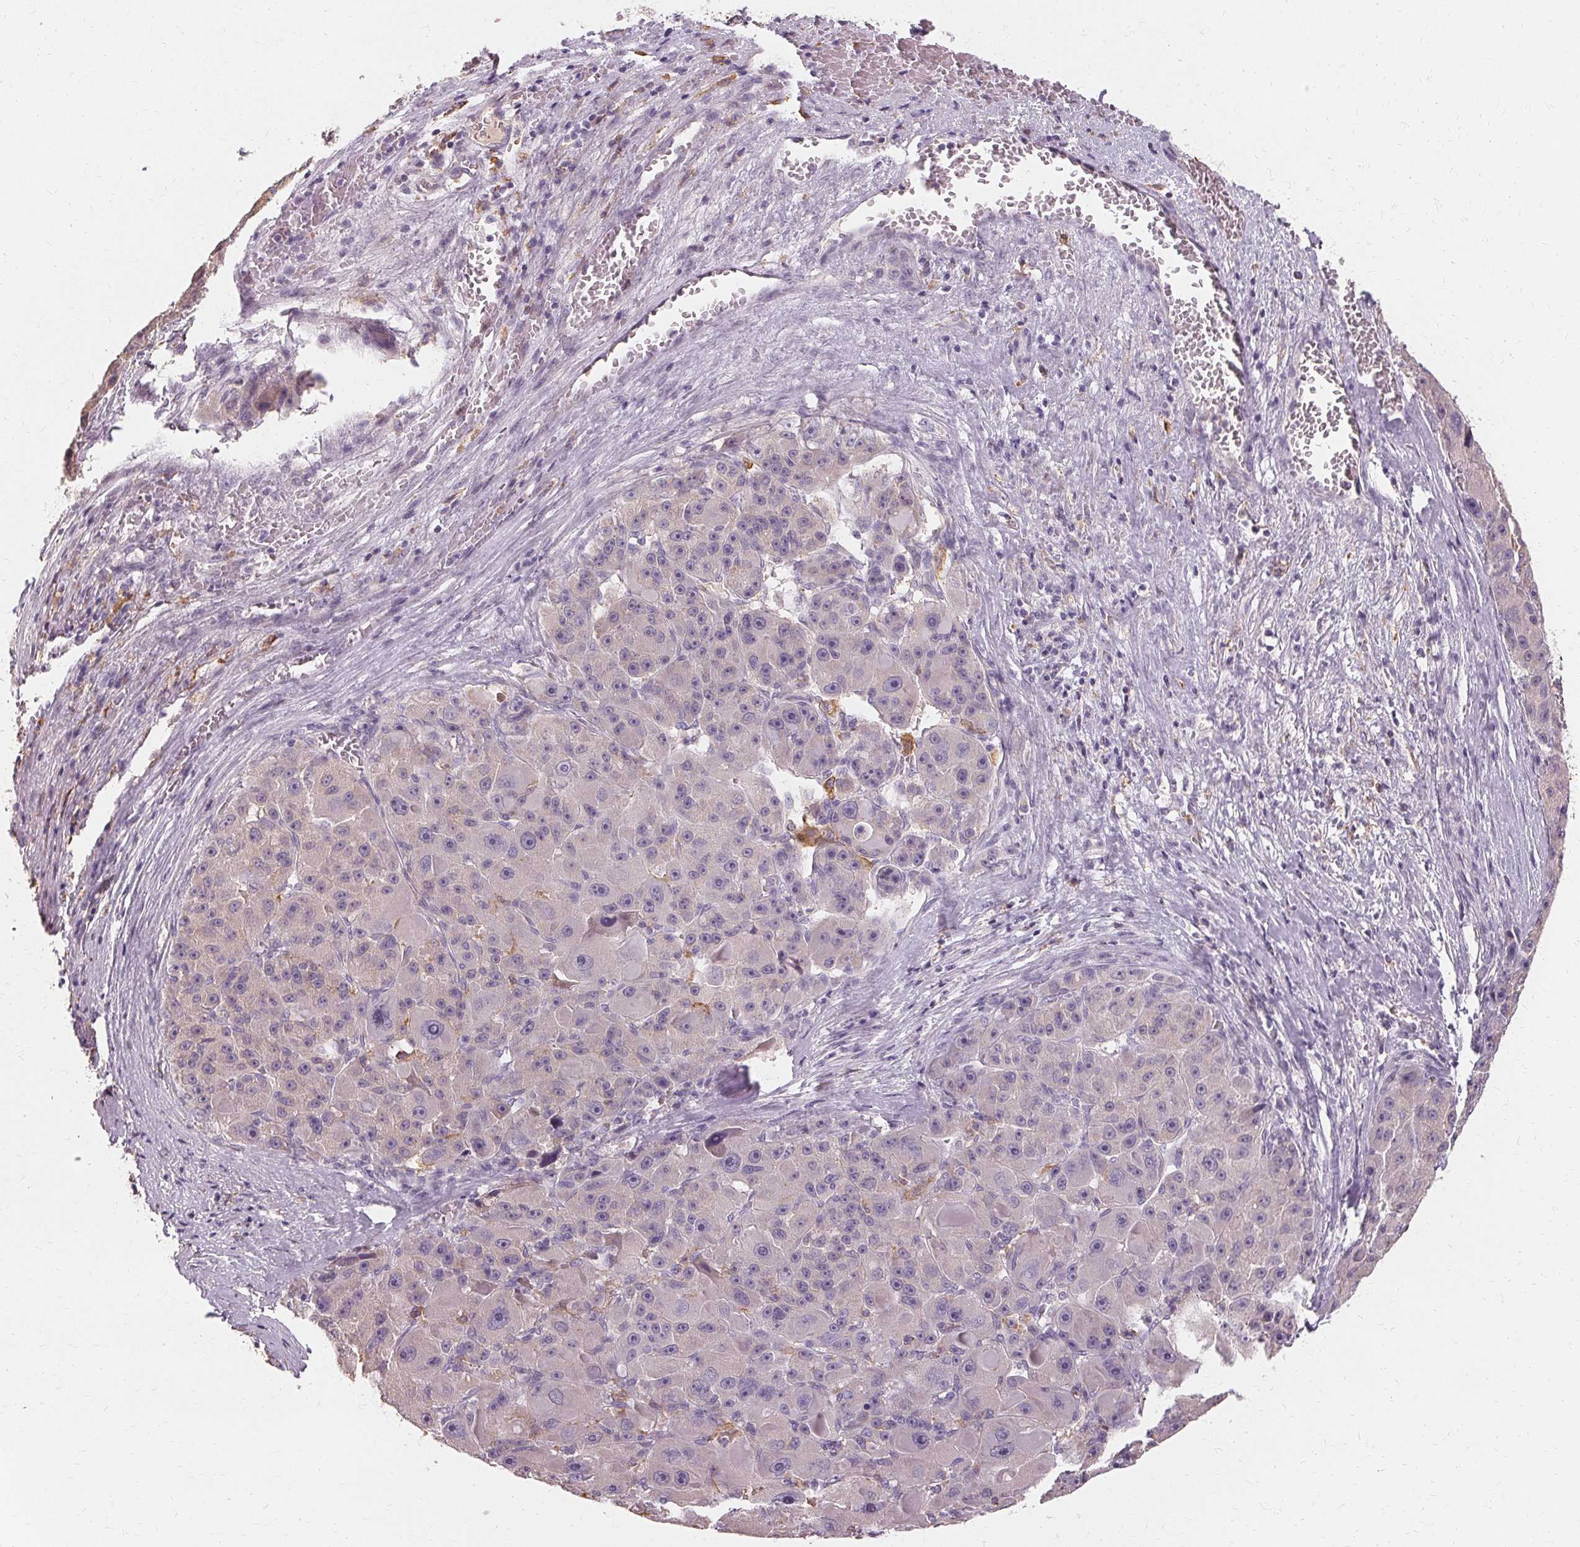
{"staining": {"intensity": "negative", "quantity": "none", "location": "none"}, "tissue": "liver cancer", "cell_type": "Tumor cells", "image_type": "cancer", "snomed": [{"axis": "morphology", "description": "Carcinoma, Hepatocellular, NOS"}, {"axis": "topography", "description": "Liver"}], "caption": "Liver cancer (hepatocellular carcinoma) was stained to show a protein in brown. There is no significant positivity in tumor cells.", "gene": "IFNGR1", "patient": {"sex": "male", "age": 76}}